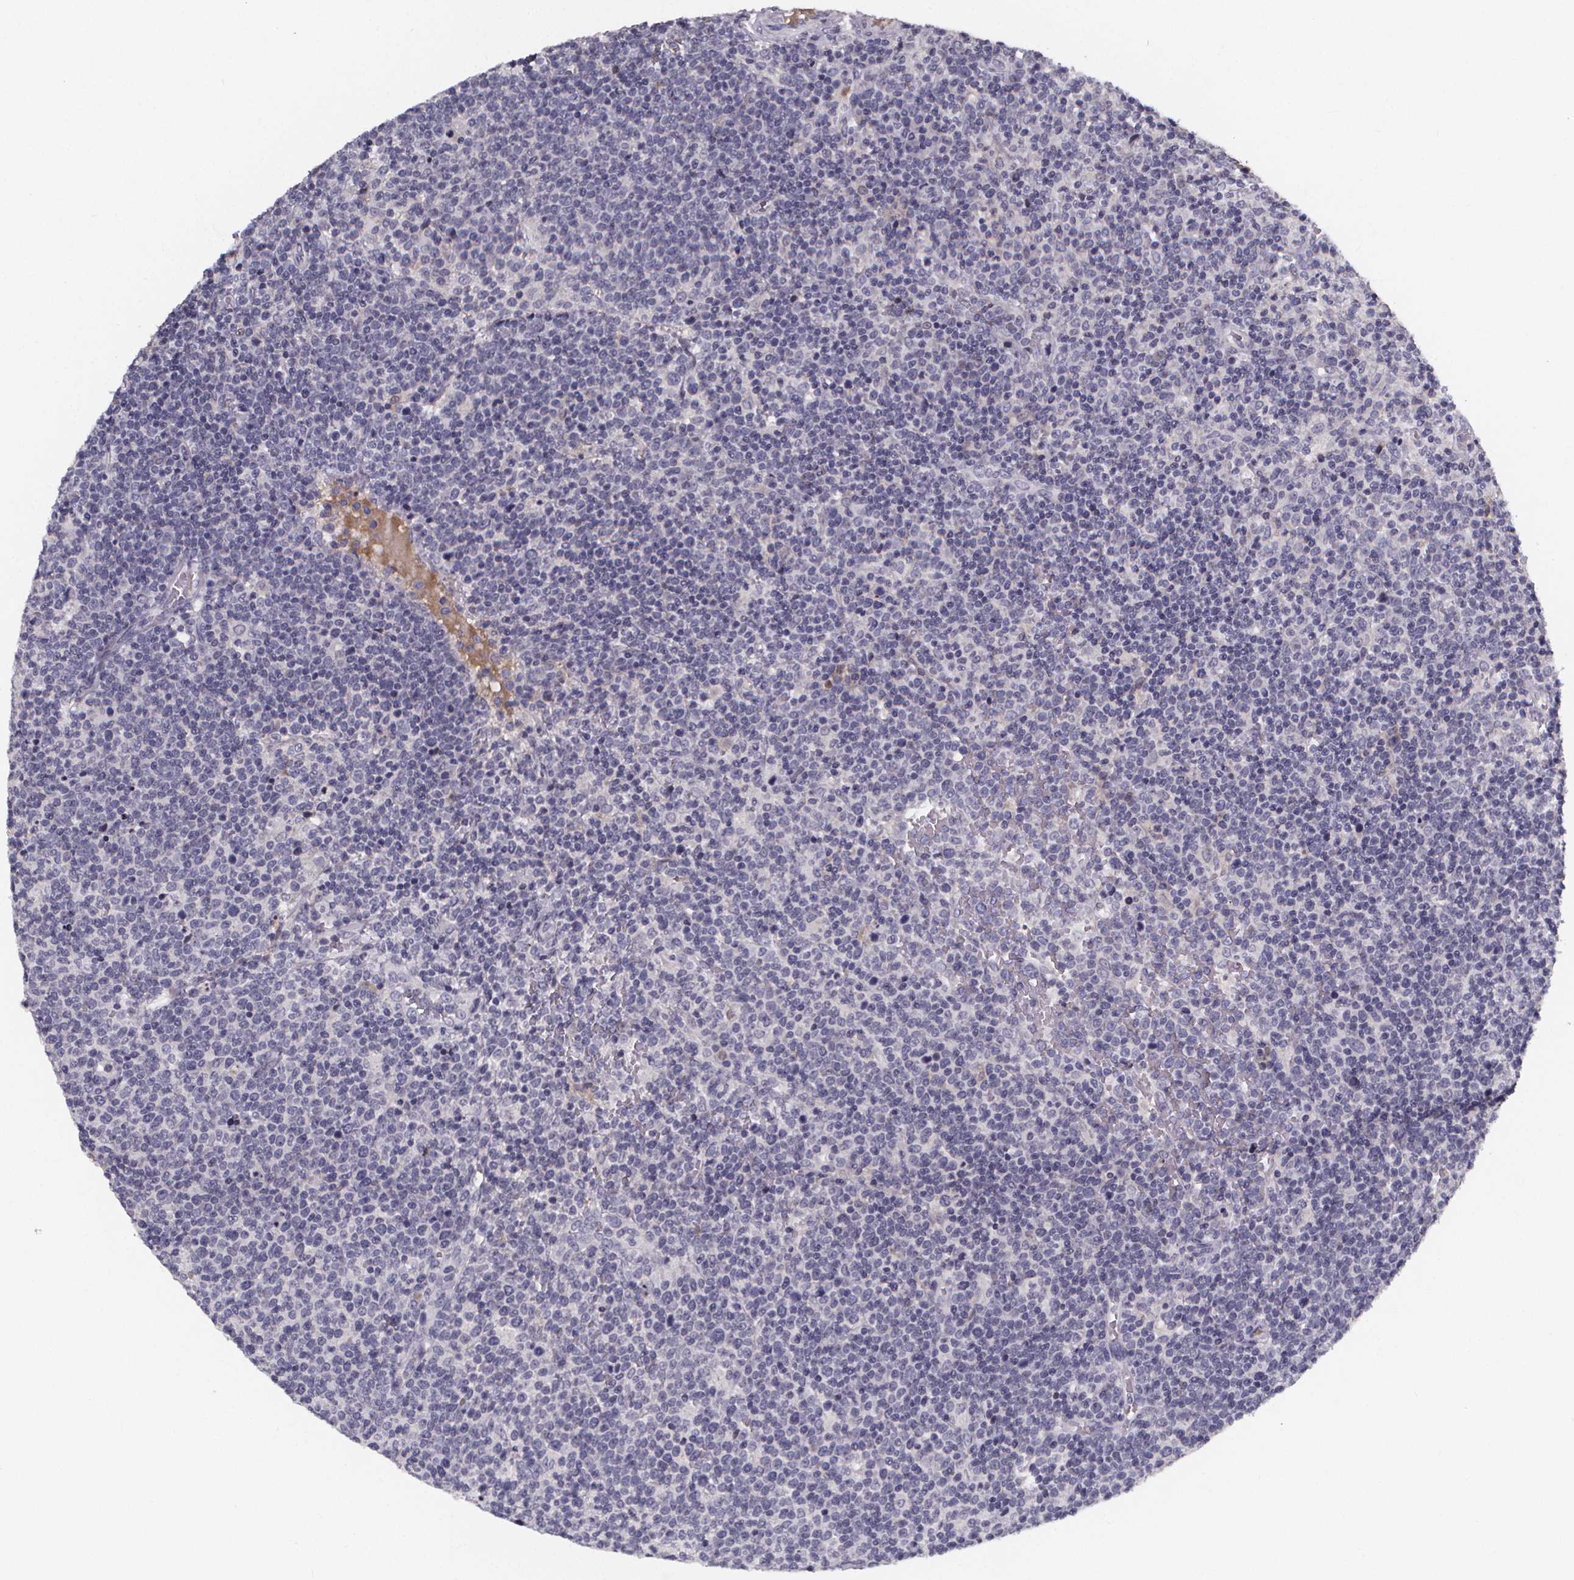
{"staining": {"intensity": "negative", "quantity": "none", "location": "none"}, "tissue": "lymphoma", "cell_type": "Tumor cells", "image_type": "cancer", "snomed": [{"axis": "morphology", "description": "Malignant lymphoma, non-Hodgkin's type, High grade"}, {"axis": "topography", "description": "Lymph node"}], "caption": "This is an IHC image of human lymphoma. There is no staining in tumor cells.", "gene": "AGT", "patient": {"sex": "male", "age": 61}}